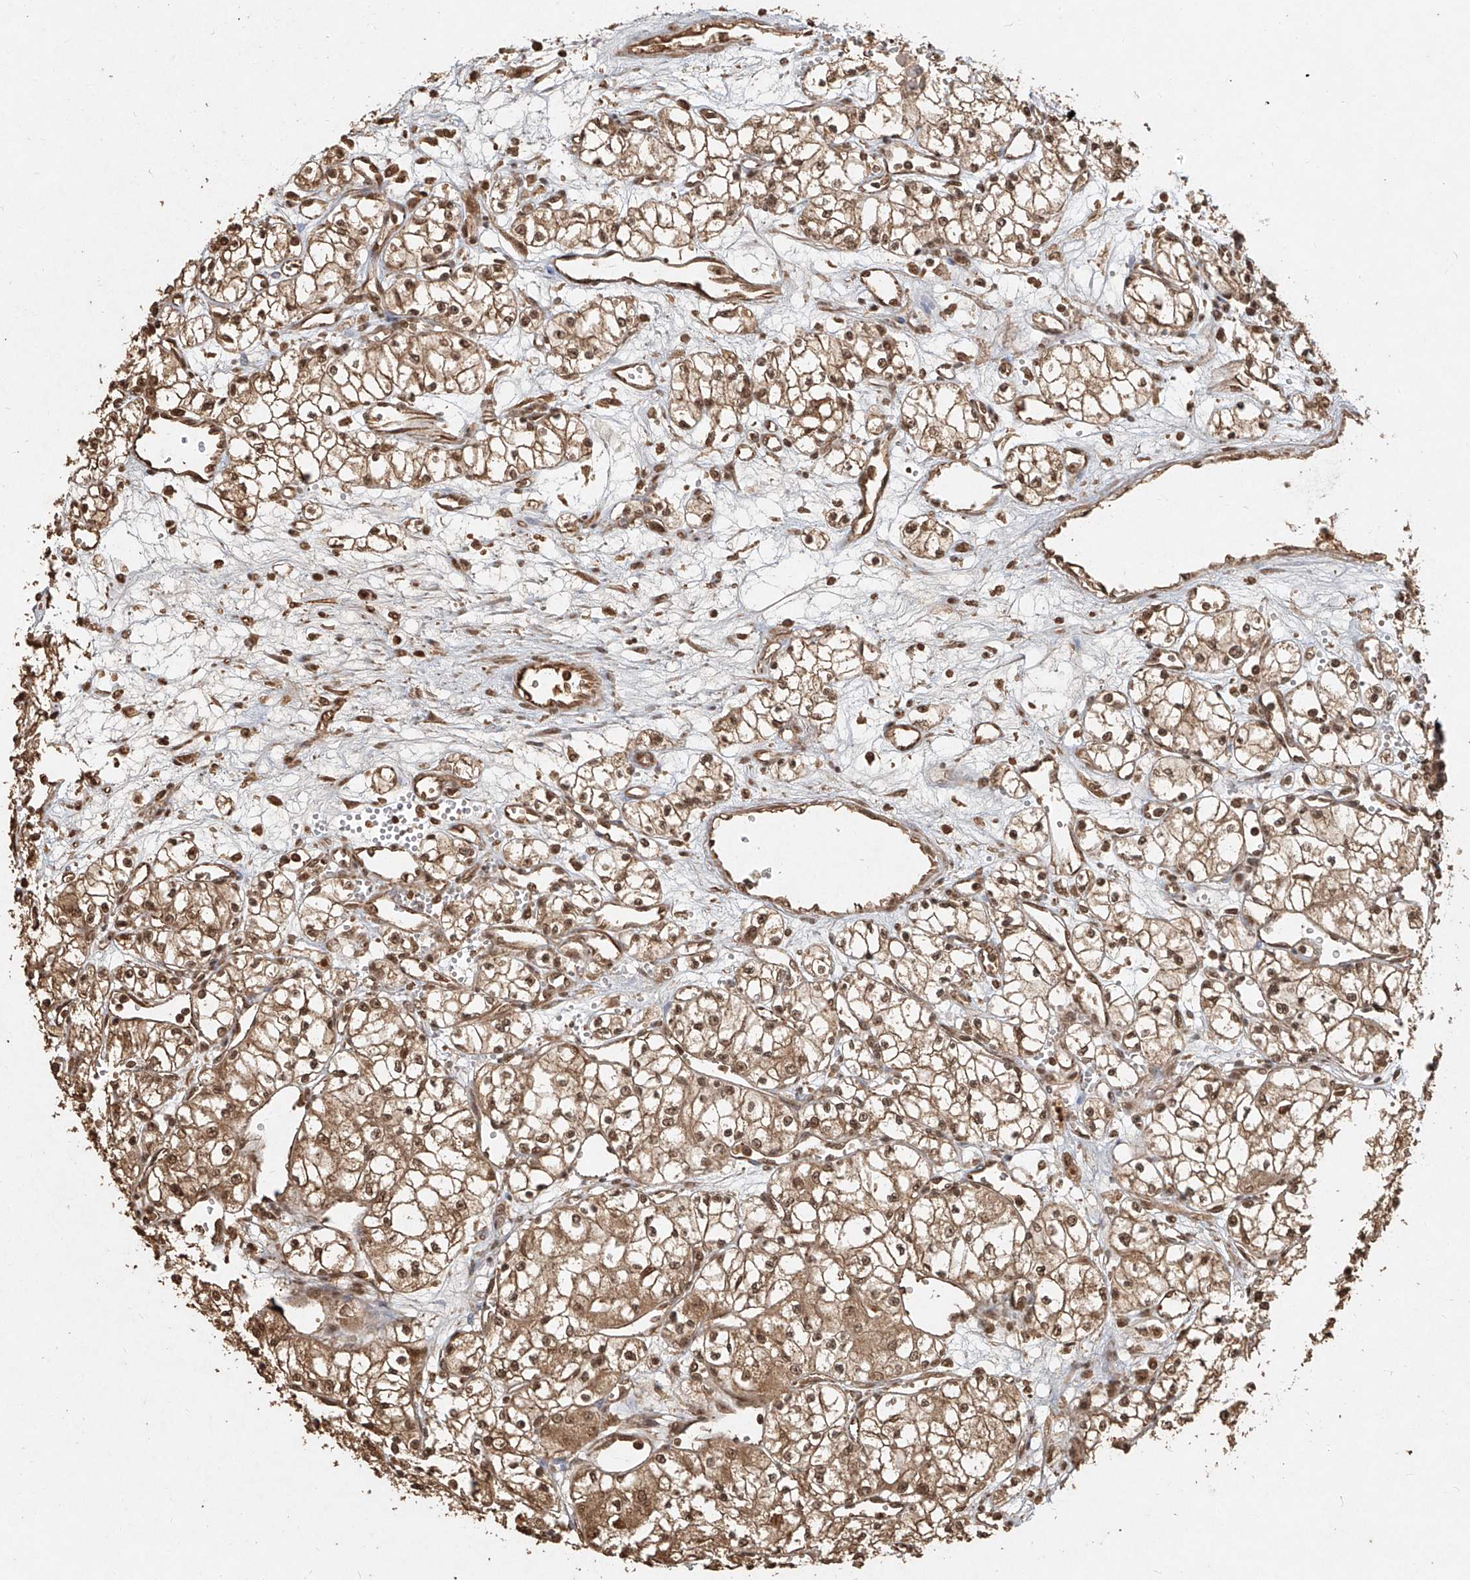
{"staining": {"intensity": "moderate", "quantity": ">75%", "location": "cytoplasmic/membranous,nuclear"}, "tissue": "renal cancer", "cell_type": "Tumor cells", "image_type": "cancer", "snomed": [{"axis": "morphology", "description": "Normal tissue, NOS"}, {"axis": "morphology", "description": "Adenocarcinoma, NOS"}, {"axis": "topography", "description": "Kidney"}], "caption": "Renal cancer (adenocarcinoma) stained for a protein (brown) exhibits moderate cytoplasmic/membranous and nuclear positive positivity in about >75% of tumor cells.", "gene": "UBE2K", "patient": {"sex": "male", "age": 59}}